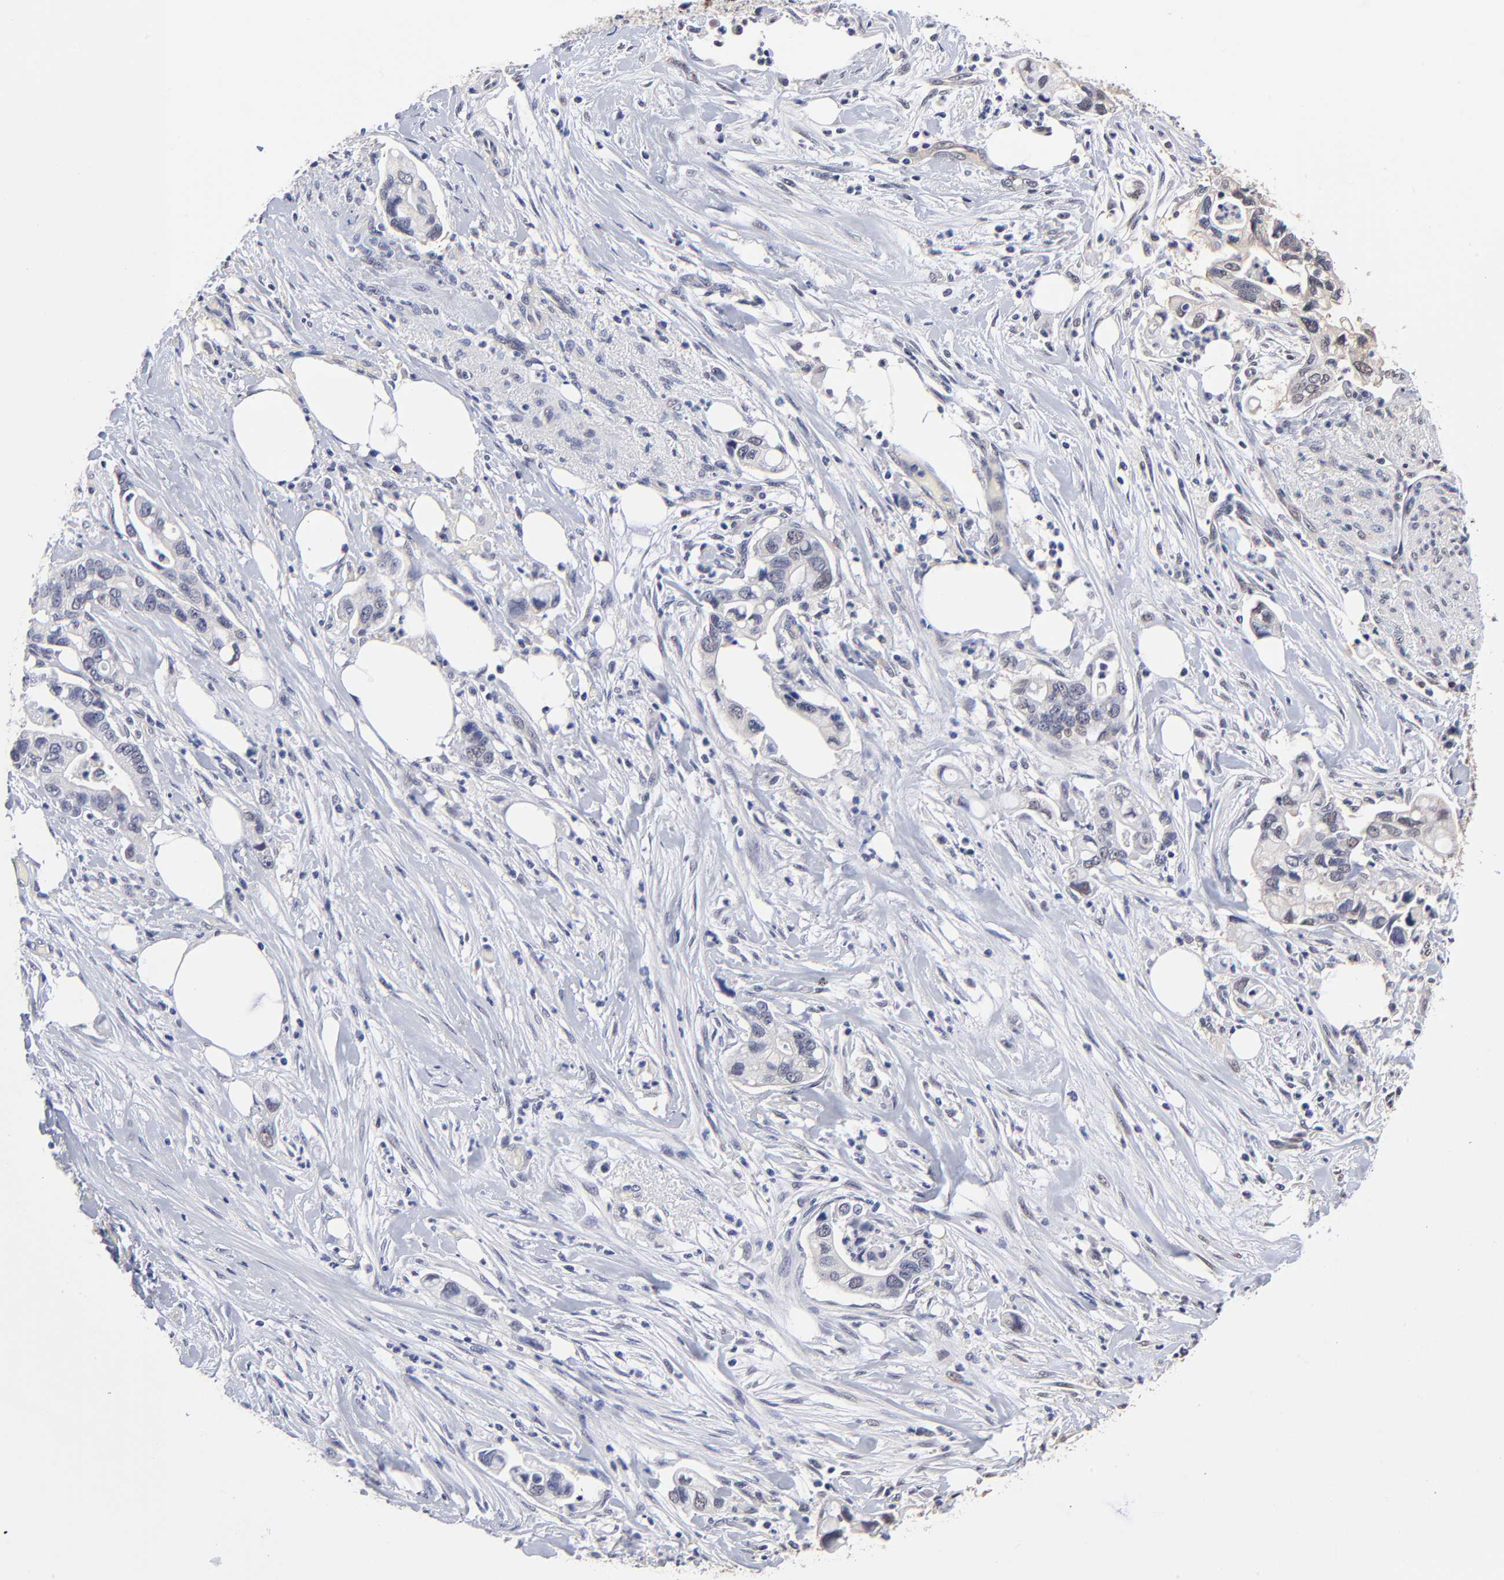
{"staining": {"intensity": "negative", "quantity": "none", "location": "none"}, "tissue": "pancreatic cancer", "cell_type": "Tumor cells", "image_type": "cancer", "snomed": [{"axis": "morphology", "description": "Adenocarcinoma, NOS"}, {"axis": "topography", "description": "Pancreas"}], "caption": "High power microscopy micrograph of an immunohistochemistry photomicrograph of adenocarcinoma (pancreatic), revealing no significant expression in tumor cells.", "gene": "PSMC4", "patient": {"sex": "male", "age": 70}}